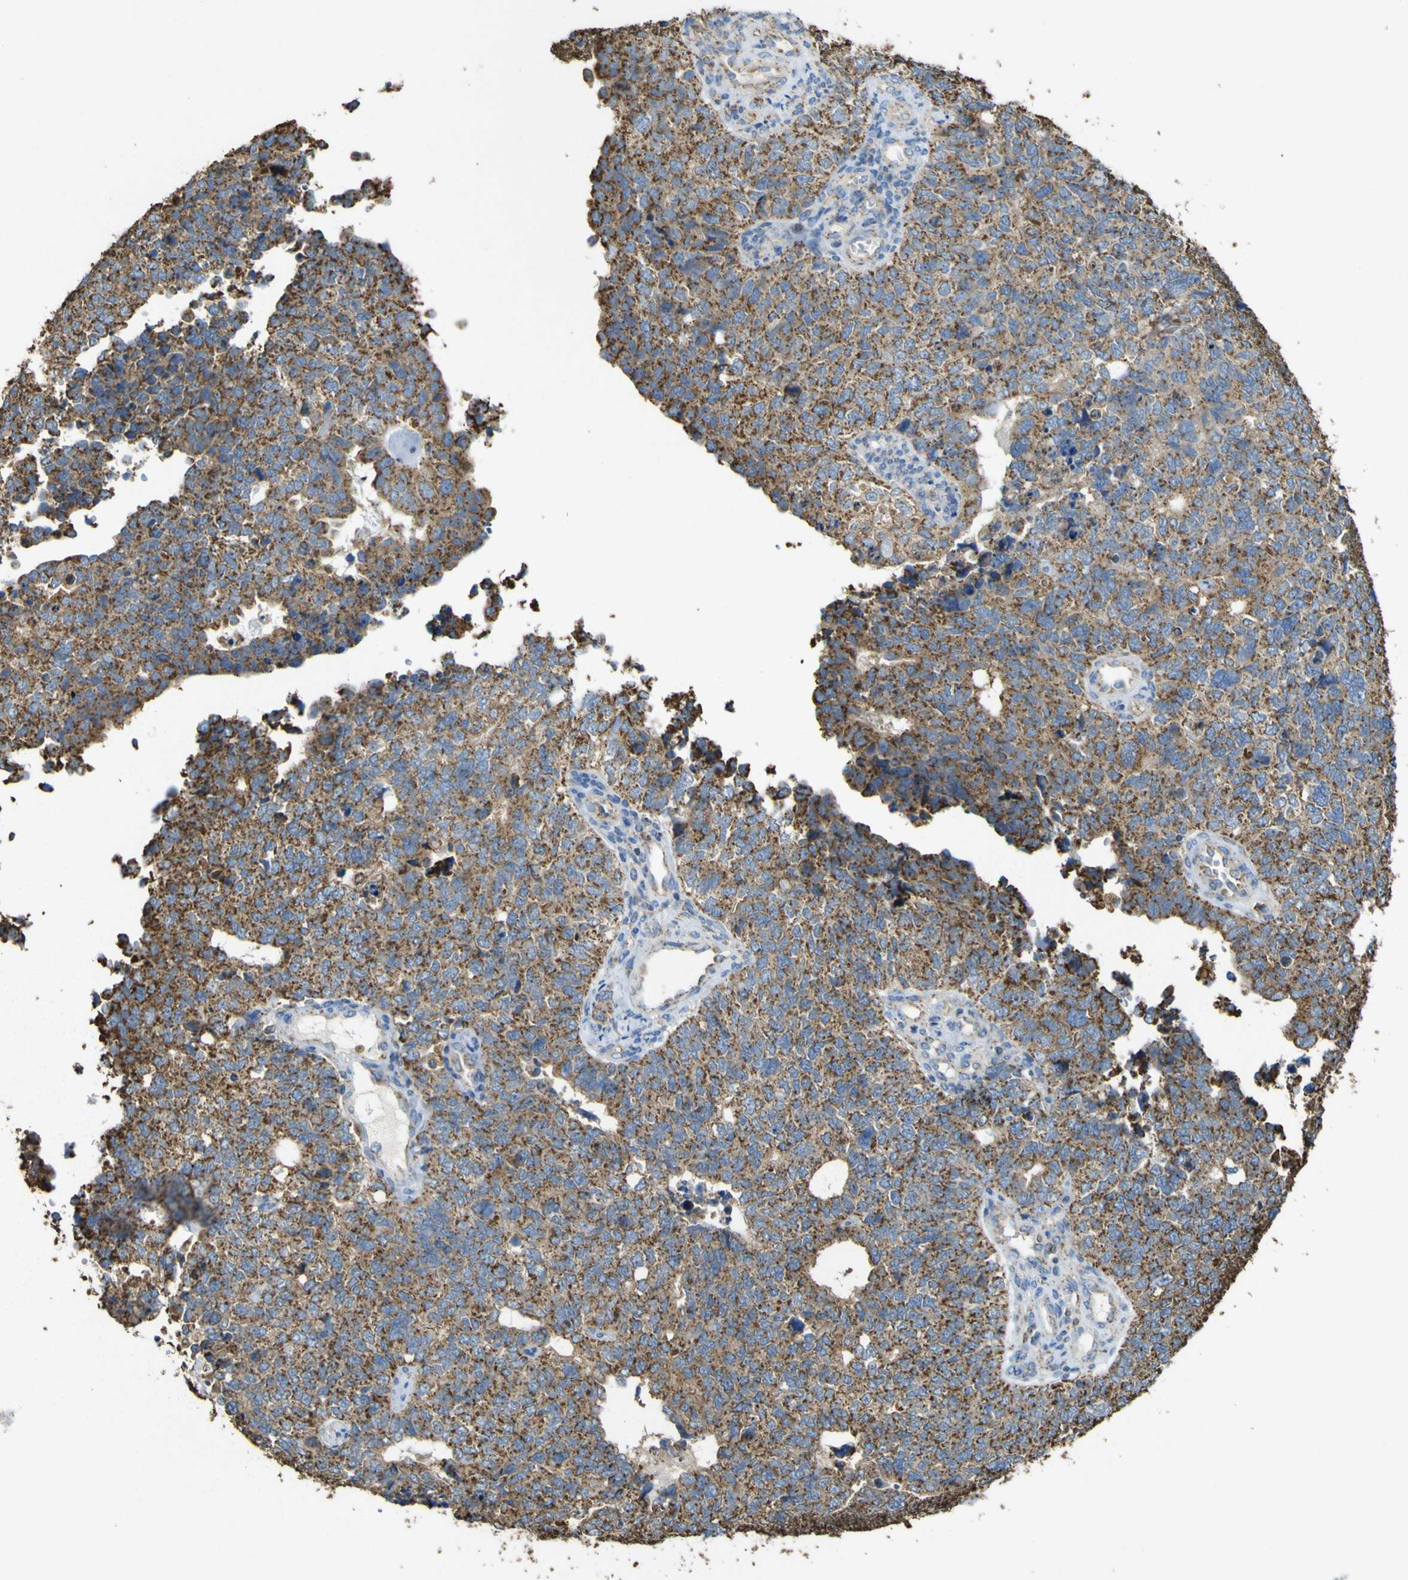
{"staining": {"intensity": "strong", "quantity": ">75%", "location": "cytoplasmic/membranous"}, "tissue": "cervical cancer", "cell_type": "Tumor cells", "image_type": "cancer", "snomed": [{"axis": "morphology", "description": "Squamous cell carcinoma, NOS"}, {"axis": "topography", "description": "Cervix"}], "caption": "Protein expression analysis of squamous cell carcinoma (cervical) demonstrates strong cytoplasmic/membranous staining in approximately >75% of tumor cells.", "gene": "ACSL3", "patient": {"sex": "female", "age": 63}}